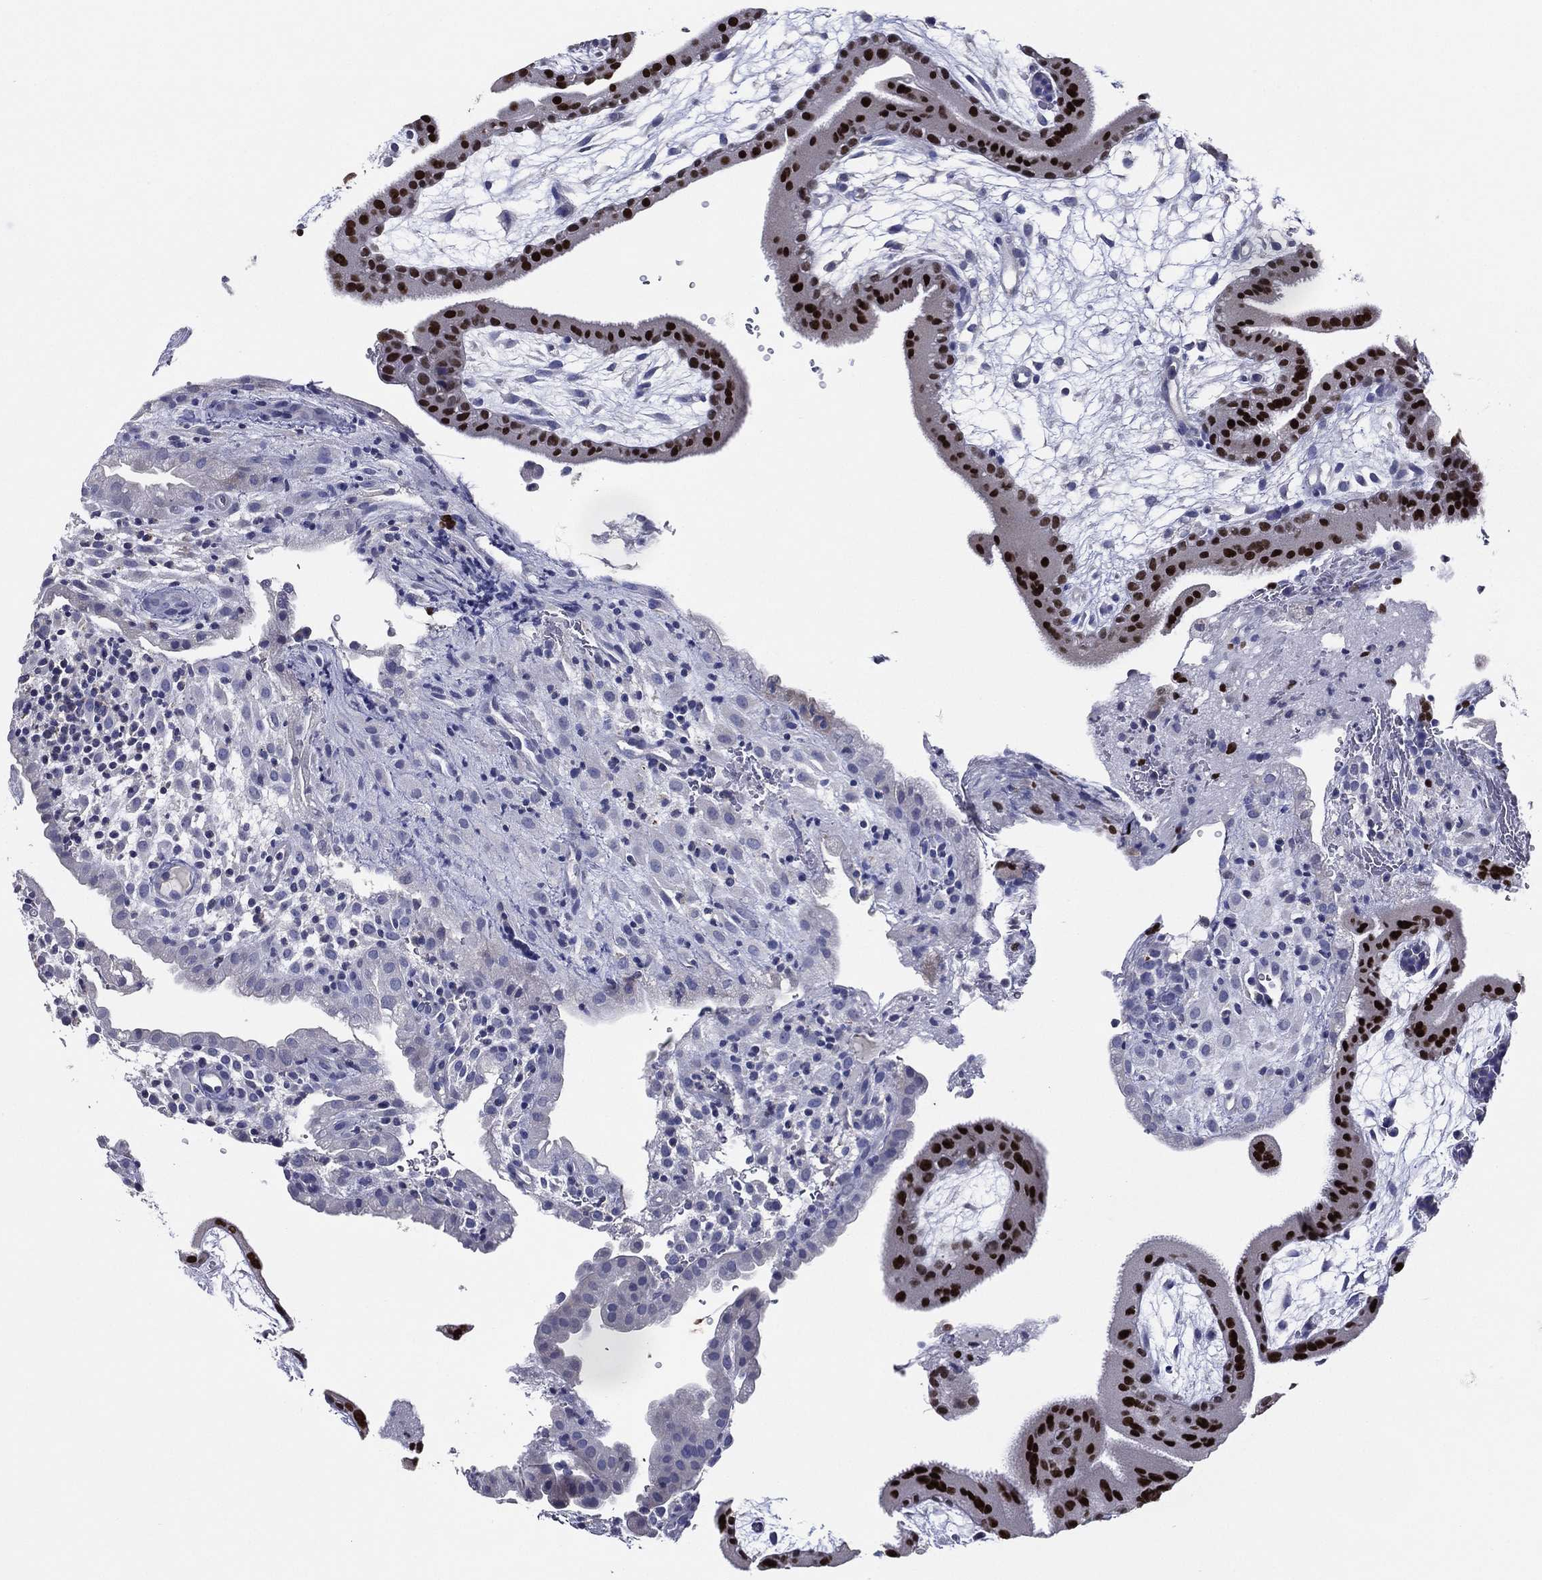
{"staining": {"intensity": "negative", "quantity": "none", "location": "none"}, "tissue": "placenta", "cell_type": "Decidual cells", "image_type": "normal", "snomed": [{"axis": "morphology", "description": "Normal tissue, NOS"}, {"axis": "topography", "description": "Placenta"}], "caption": "This is an immunohistochemistry (IHC) histopathology image of unremarkable placenta. There is no expression in decidual cells.", "gene": "TFAP2A", "patient": {"sex": "female", "age": 19}}